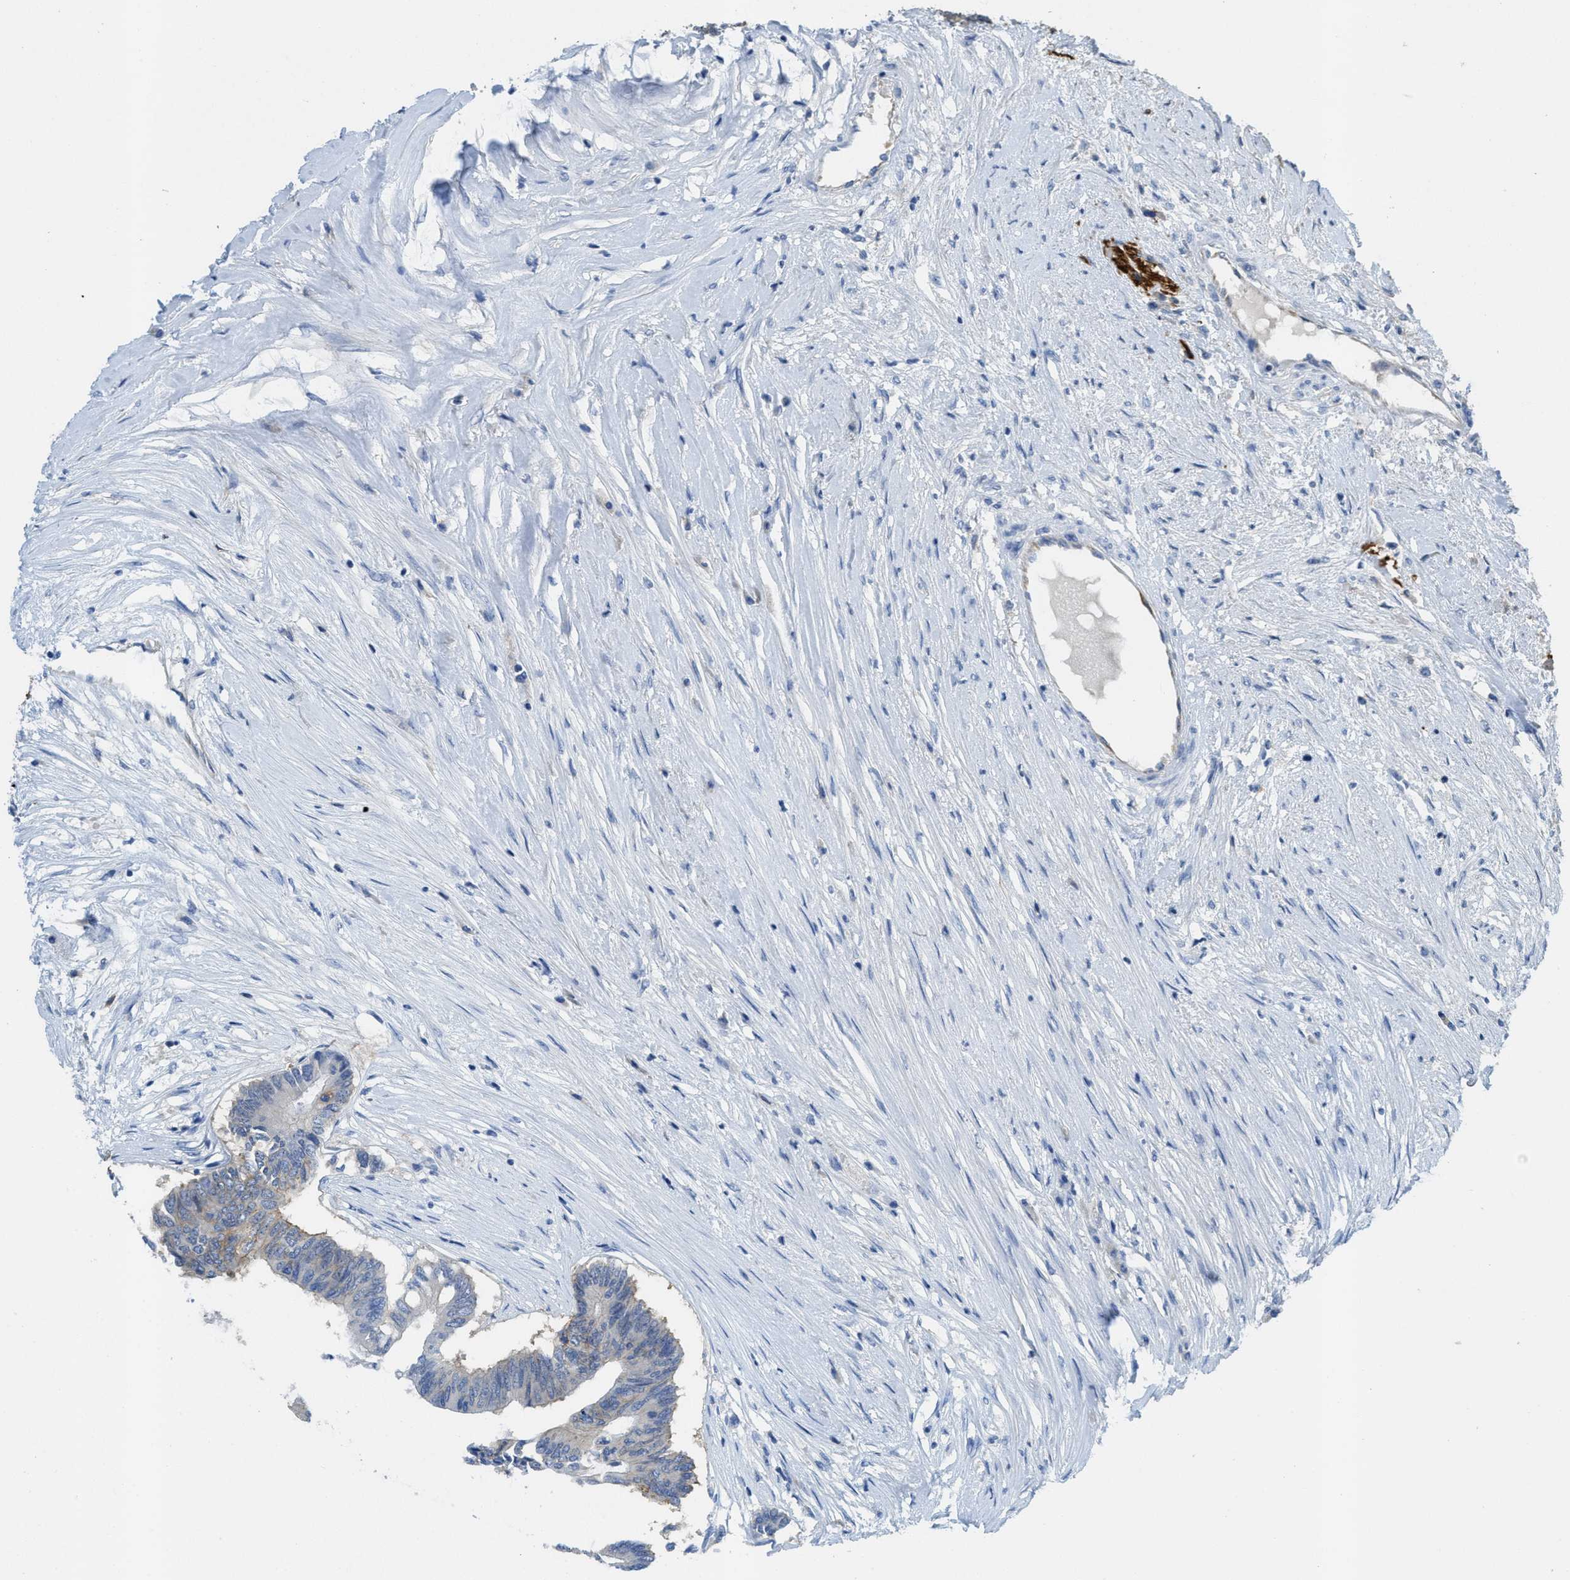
{"staining": {"intensity": "moderate", "quantity": "25%-75%", "location": "cytoplasmic/membranous"}, "tissue": "colorectal cancer", "cell_type": "Tumor cells", "image_type": "cancer", "snomed": [{"axis": "morphology", "description": "Adenocarcinoma, NOS"}, {"axis": "topography", "description": "Rectum"}], "caption": "Immunohistochemical staining of human colorectal cancer (adenocarcinoma) reveals moderate cytoplasmic/membranous protein expression in about 25%-75% of tumor cells. The protein of interest is stained brown, and the nuclei are stained in blue (DAB IHC with brightfield microscopy, high magnification).", "gene": "CNNM4", "patient": {"sex": "male", "age": 63}}